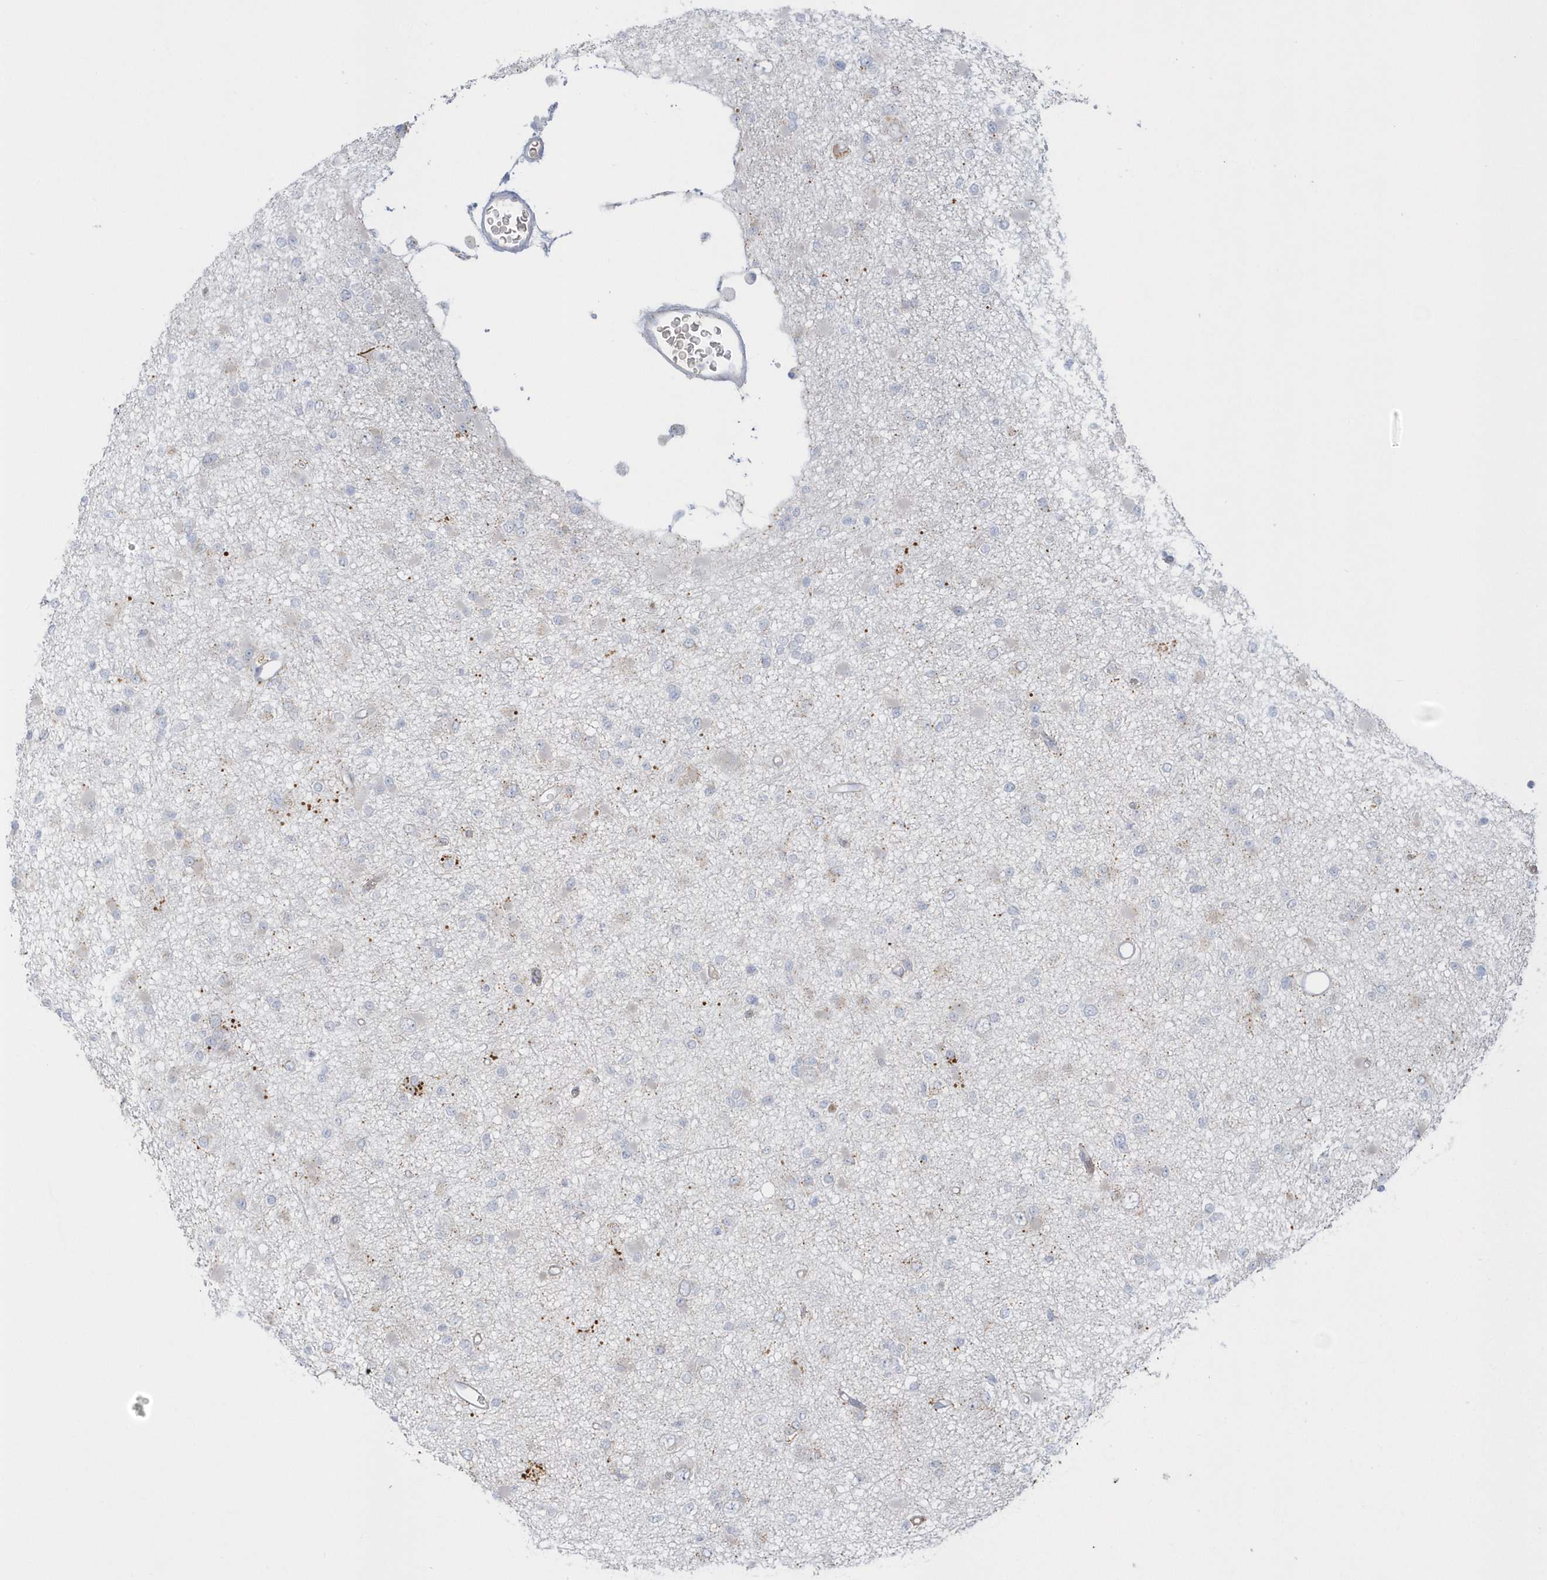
{"staining": {"intensity": "negative", "quantity": "none", "location": "none"}, "tissue": "glioma", "cell_type": "Tumor cells", "image_type": "cancer", "snomed": [{"axis": "morphology", "description": "Glioma, malignant, Low grade"}, {"axis": "topography", "description": "Brain"}], "caption": "Low-grade glioma (malignant) was stained to show a protein in brown. There is no significant staining in tumor cells. (Brightfield microscopy of DAB immunohistochemistry (IHC) at high magnification).", "gene": "SEMA3D", "patient": {"sex": "female", "age": 22}}